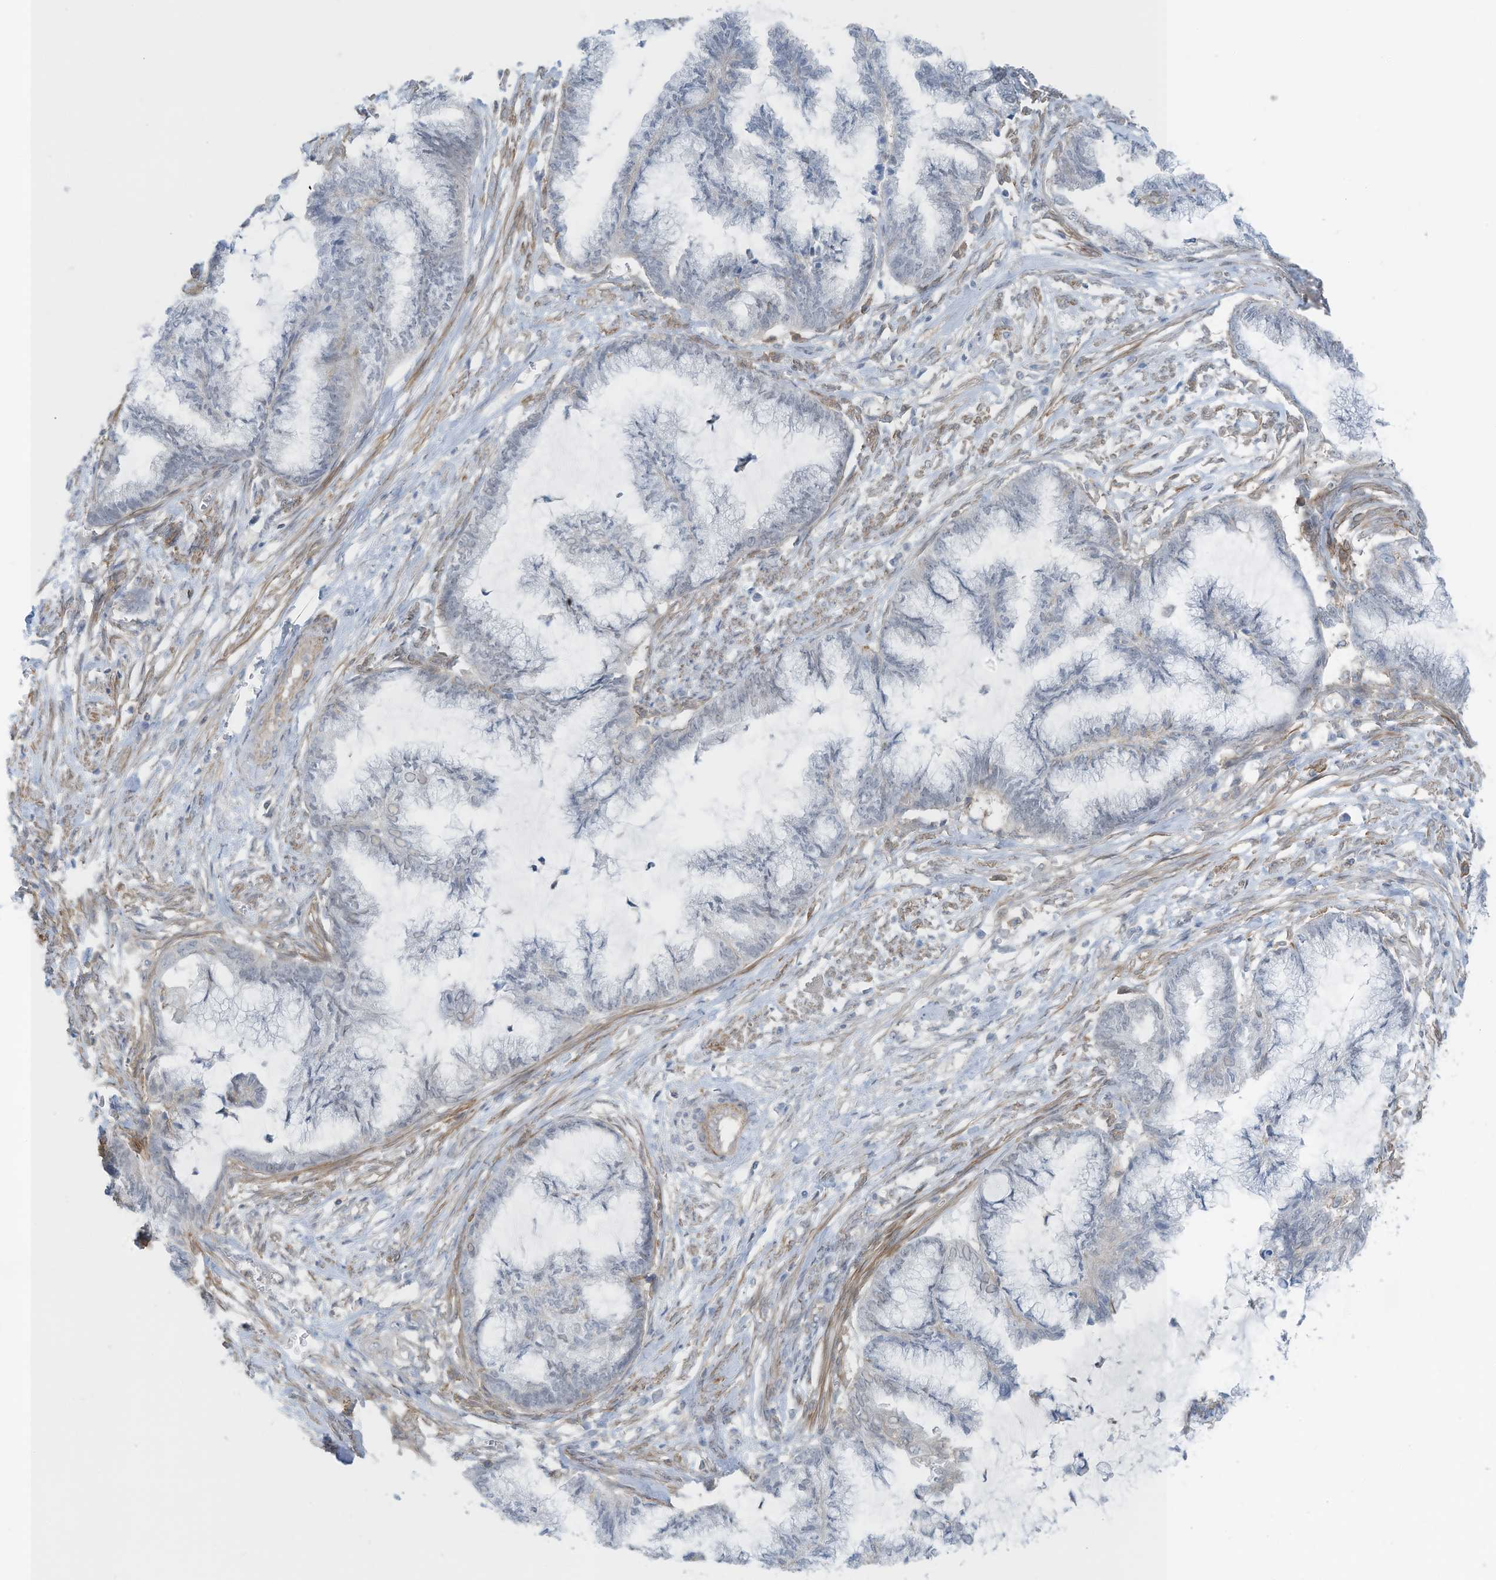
{"staining": {"intensity": "negative", "quantity": "none", "location": "none"}, "tissue": "endometrial cancer", "cell_type": "Tumor cells", "image_type": "cancer", "snomed": [{"axis": "morphology", "description": "Adenocarcinoma, NOS"}, {"axis": "topography", "description": "Endometrium"}], "caption": "Immunohistochemistry micrograph of neoplastic tissue: endometrial cancer (adenocarcinoma) stained with DAB reveals no significant protein expression in tumor cells. (DAB immunohistochemistry (IHC), high magnification).", "gene": "ZNF846", "patient": {"sex": "female", "age": 86}}